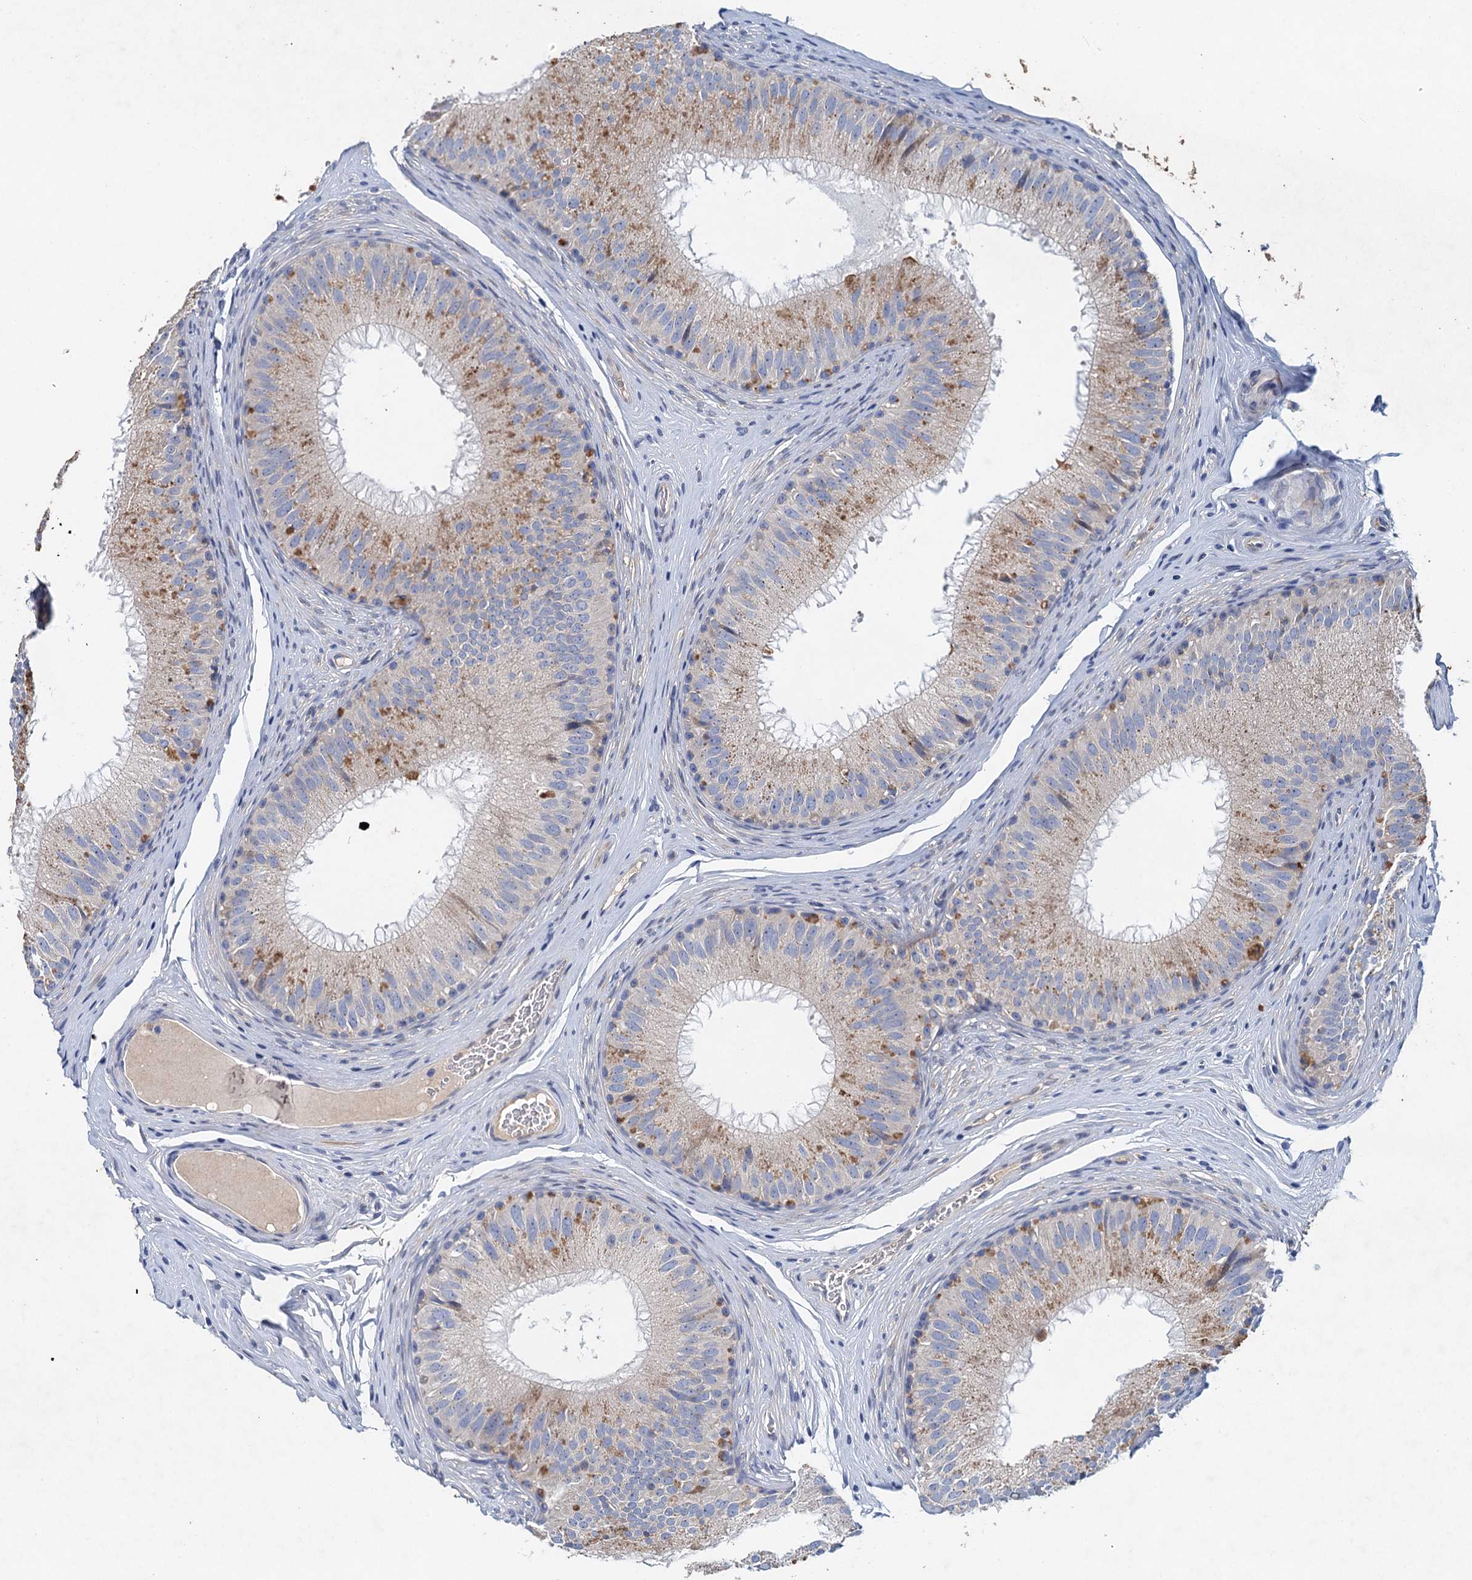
{"staining": {"intensity": "moderate", "quantity": "<25%", "location": "cytoplasmic/membranous"}, "tissue": "epididymis", "cell_type": "Glandular cells", "image_type": "normal", "snomed": [{"axis": "morphology", "description": "Normal tissue, NOS"}, {"axis": "topography", "description": "Epididymis"}], "caption": "Benign epididymis reveals moderate cytoplasmic/membranous staining in about <25% of glandular cells.", "gene": "TPCN1", "patient": {"sex": "male", "age": 32}}